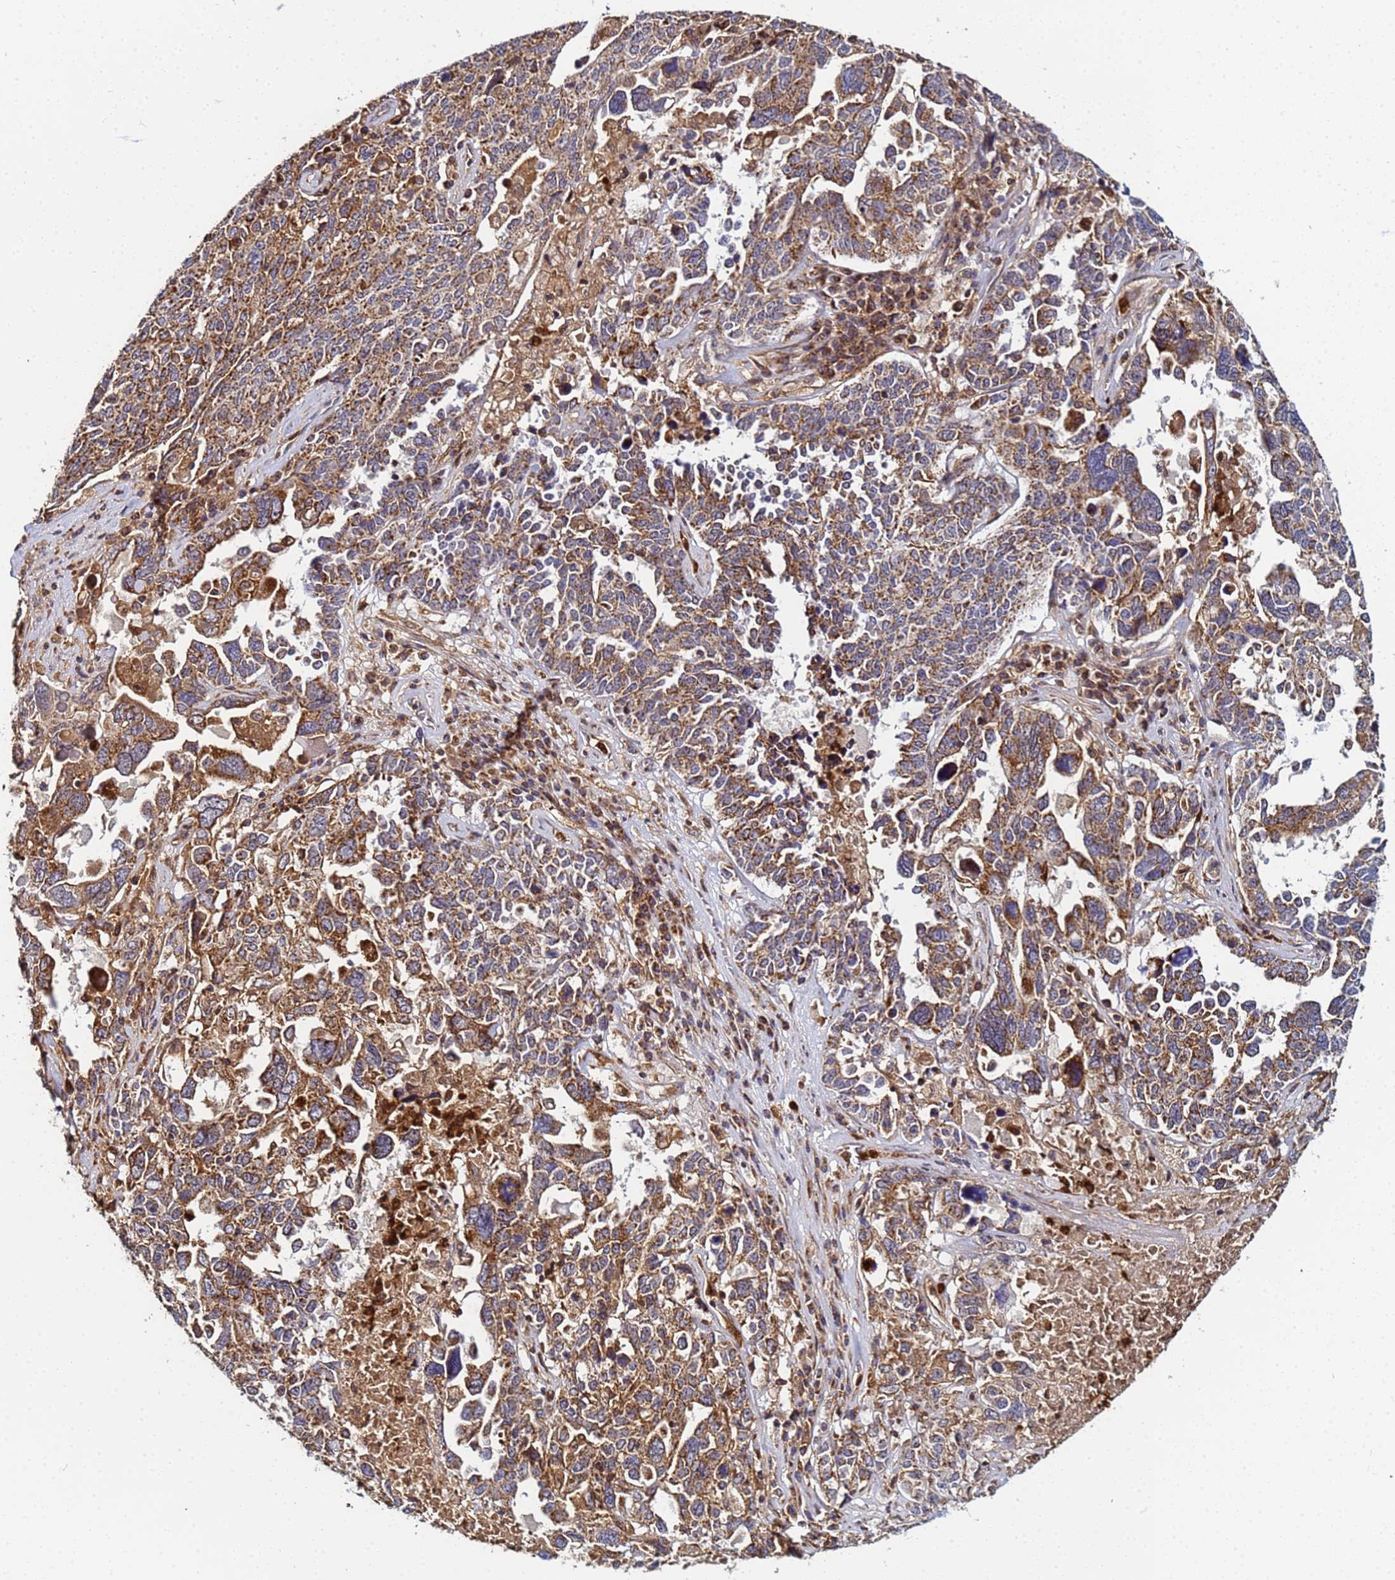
{"staining": {"intensity": "moderate", "quantity": ">75%", "location": "cytoplasmic/membranous"}, "tissue": "ovarian cancer", "cell_type": "Tumor cells", "image_type": "cancer", "snomed": [{"axis": "morphology", "description": "Carcinoma, endometroid"}, {"axis": "topography", "description": "Ovary"}], "caption": "Immunohistochemistry histopathology image of ovarian endometroid carcinoma stained for a protein (brown), which demonstrates medium levels of moderate cytoplasmic/membranous expression in about >75% of tumor cells.", "gene": "CCDC127", "patient": {"sex": "female", "age": 62}}